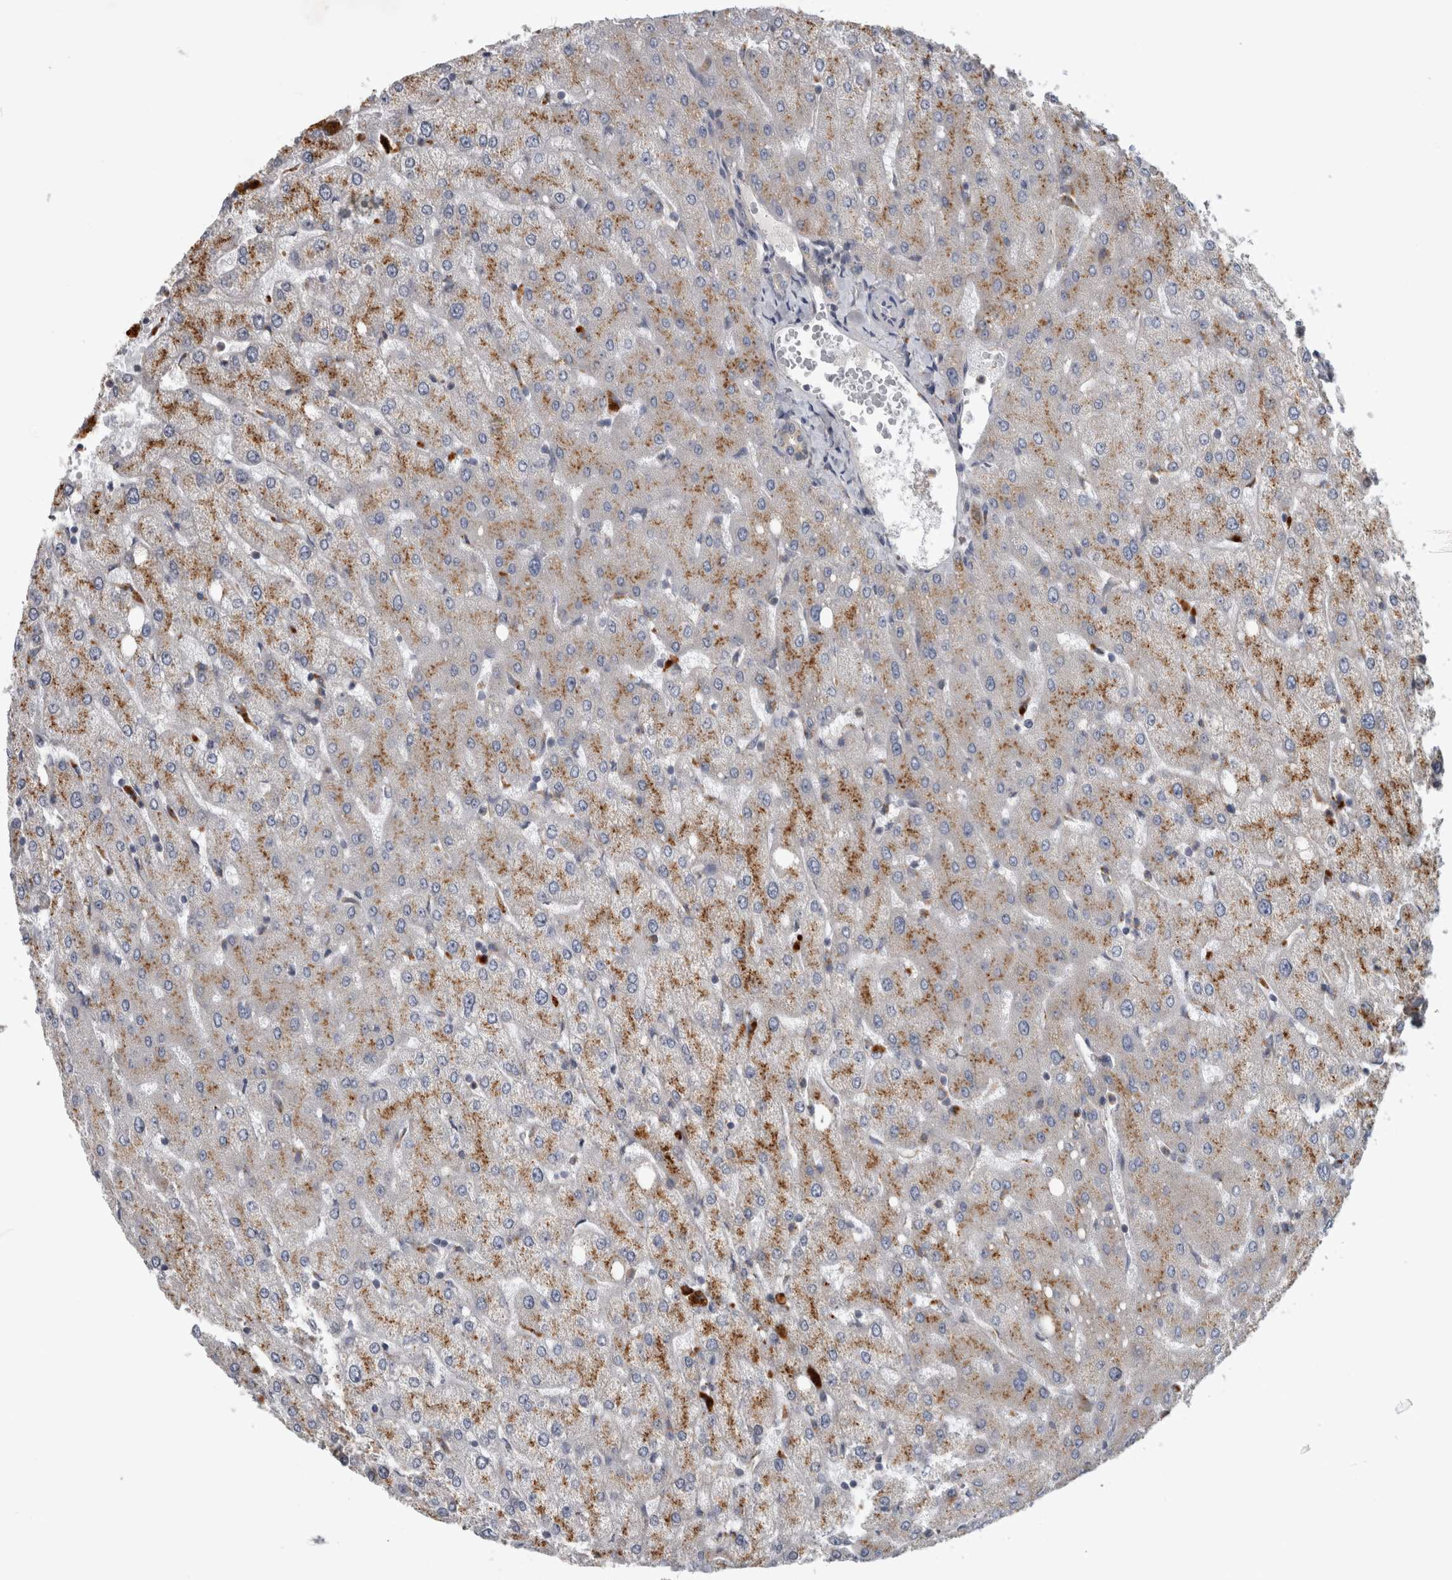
{"staining": {"intensity": "negative", "quantity": "none", "location": "none"}, "tissue": "liver", "cell_type": "Cholangiocytes", "image_type": "normal", "snomed": [{"axis": "morphology", "description": "Normal tissue, NOS"}, {"axis": "topography", "description": "Liver"}], "caption": "Protein analysis of normal liver demonstrates no significant staining in cholangiocytes.", "gene": "ATXN2", "patient": {"sex": "female", "age": 54}}